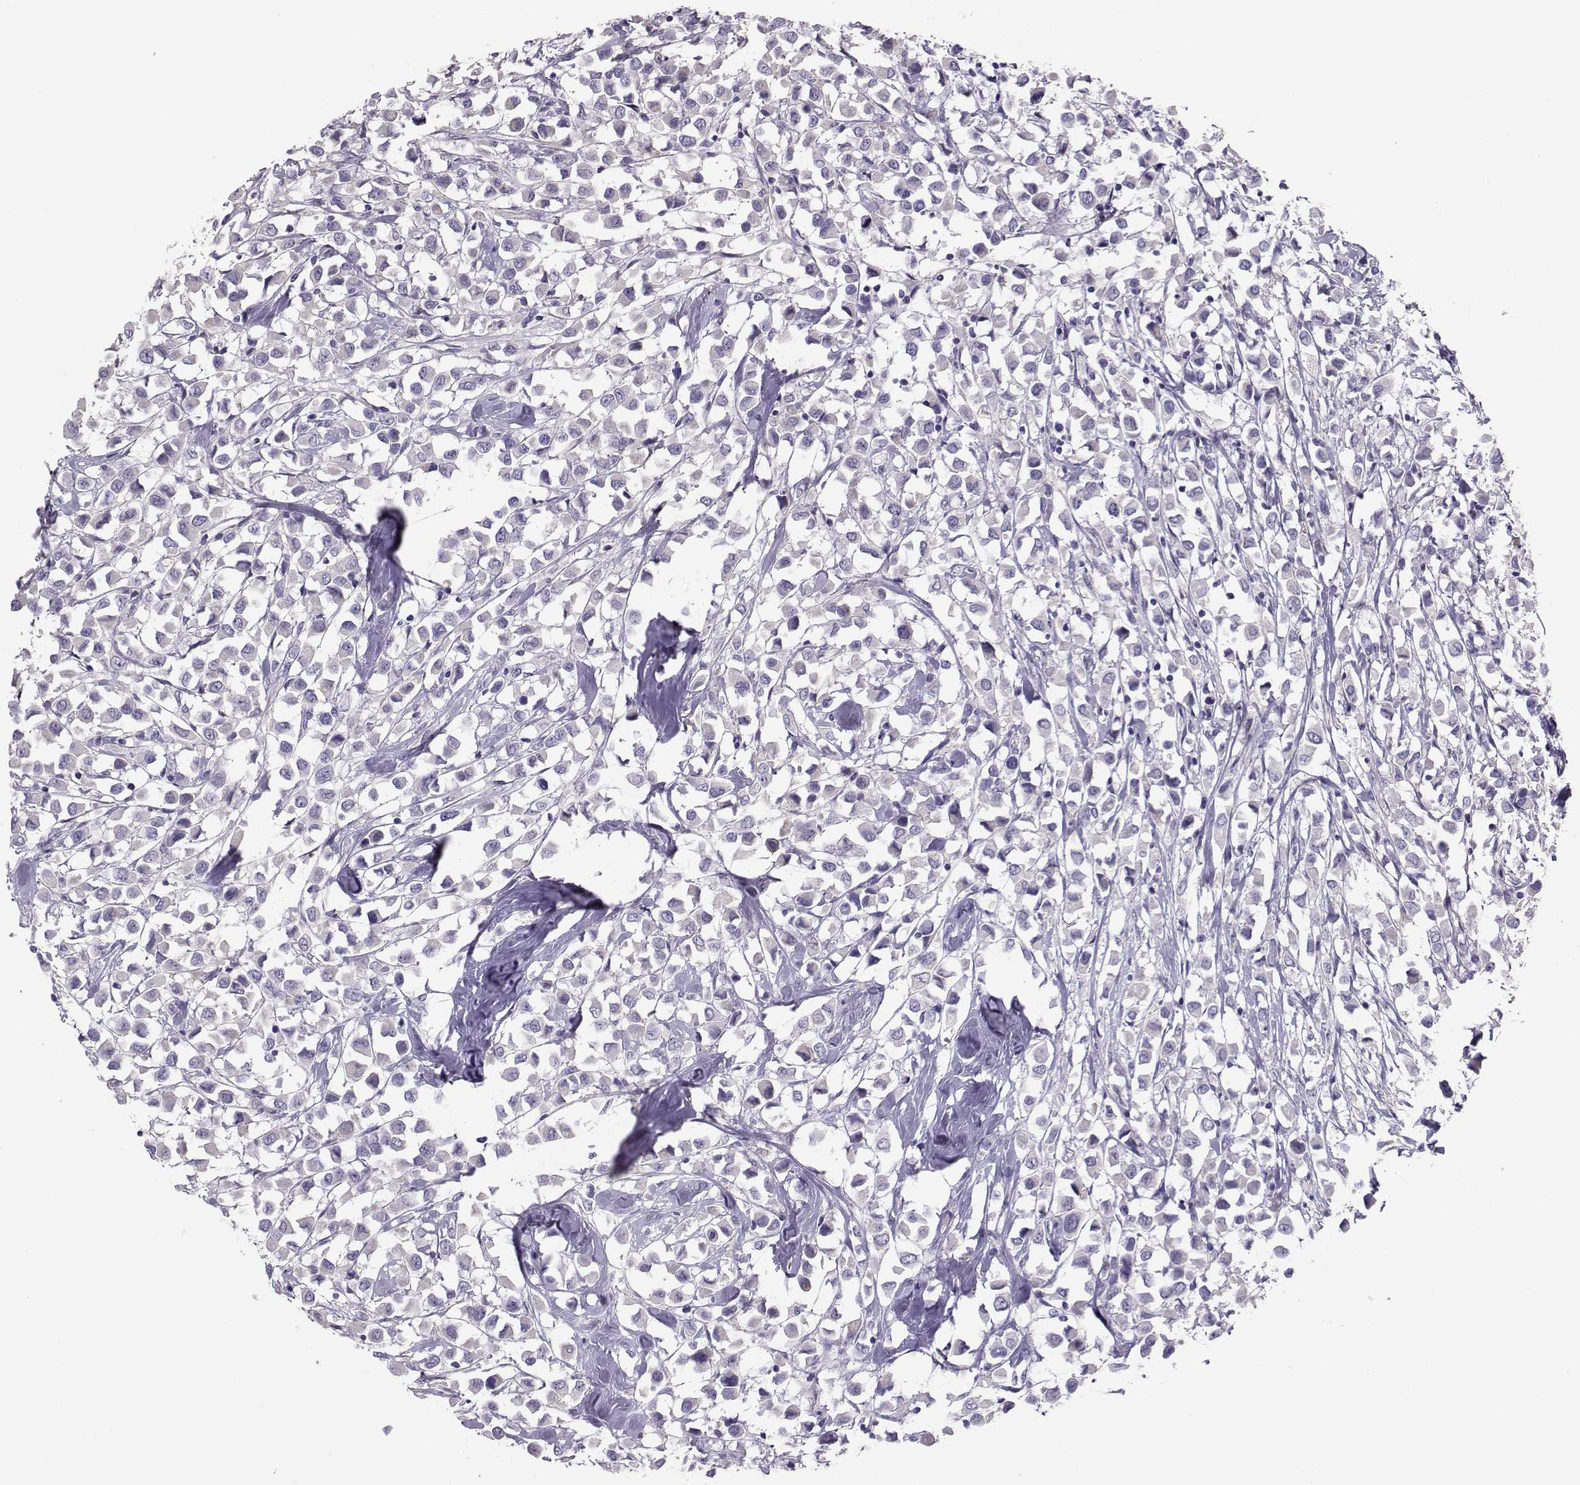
{"staining": {"intensity": "negative", "quantity": "none", "location": "none"}, "tissue": "breast cancer", "cell_type": "Tumor cells", "image_type": "cancer", "snomed": [{"axis": "morphology", "description": "Duct carcinoma"}, {"axis": "topography", "description": "Breast"}], "caption": "A high-resolution photomicrograph shows immunohistochemistry (IHC) staining of breast invasive ductal carcinoma, which demonstrates no significant expression in tumor cells. The staining was performed using DAB (3,3'-diaminobenzidine) to visualize the protein expression in brown, while the nuclei were stained in blue with hematoxylin (Magnification: 20x).", "gene": "DNAAF1", "patient": {"sex": "female", "age": 61}}